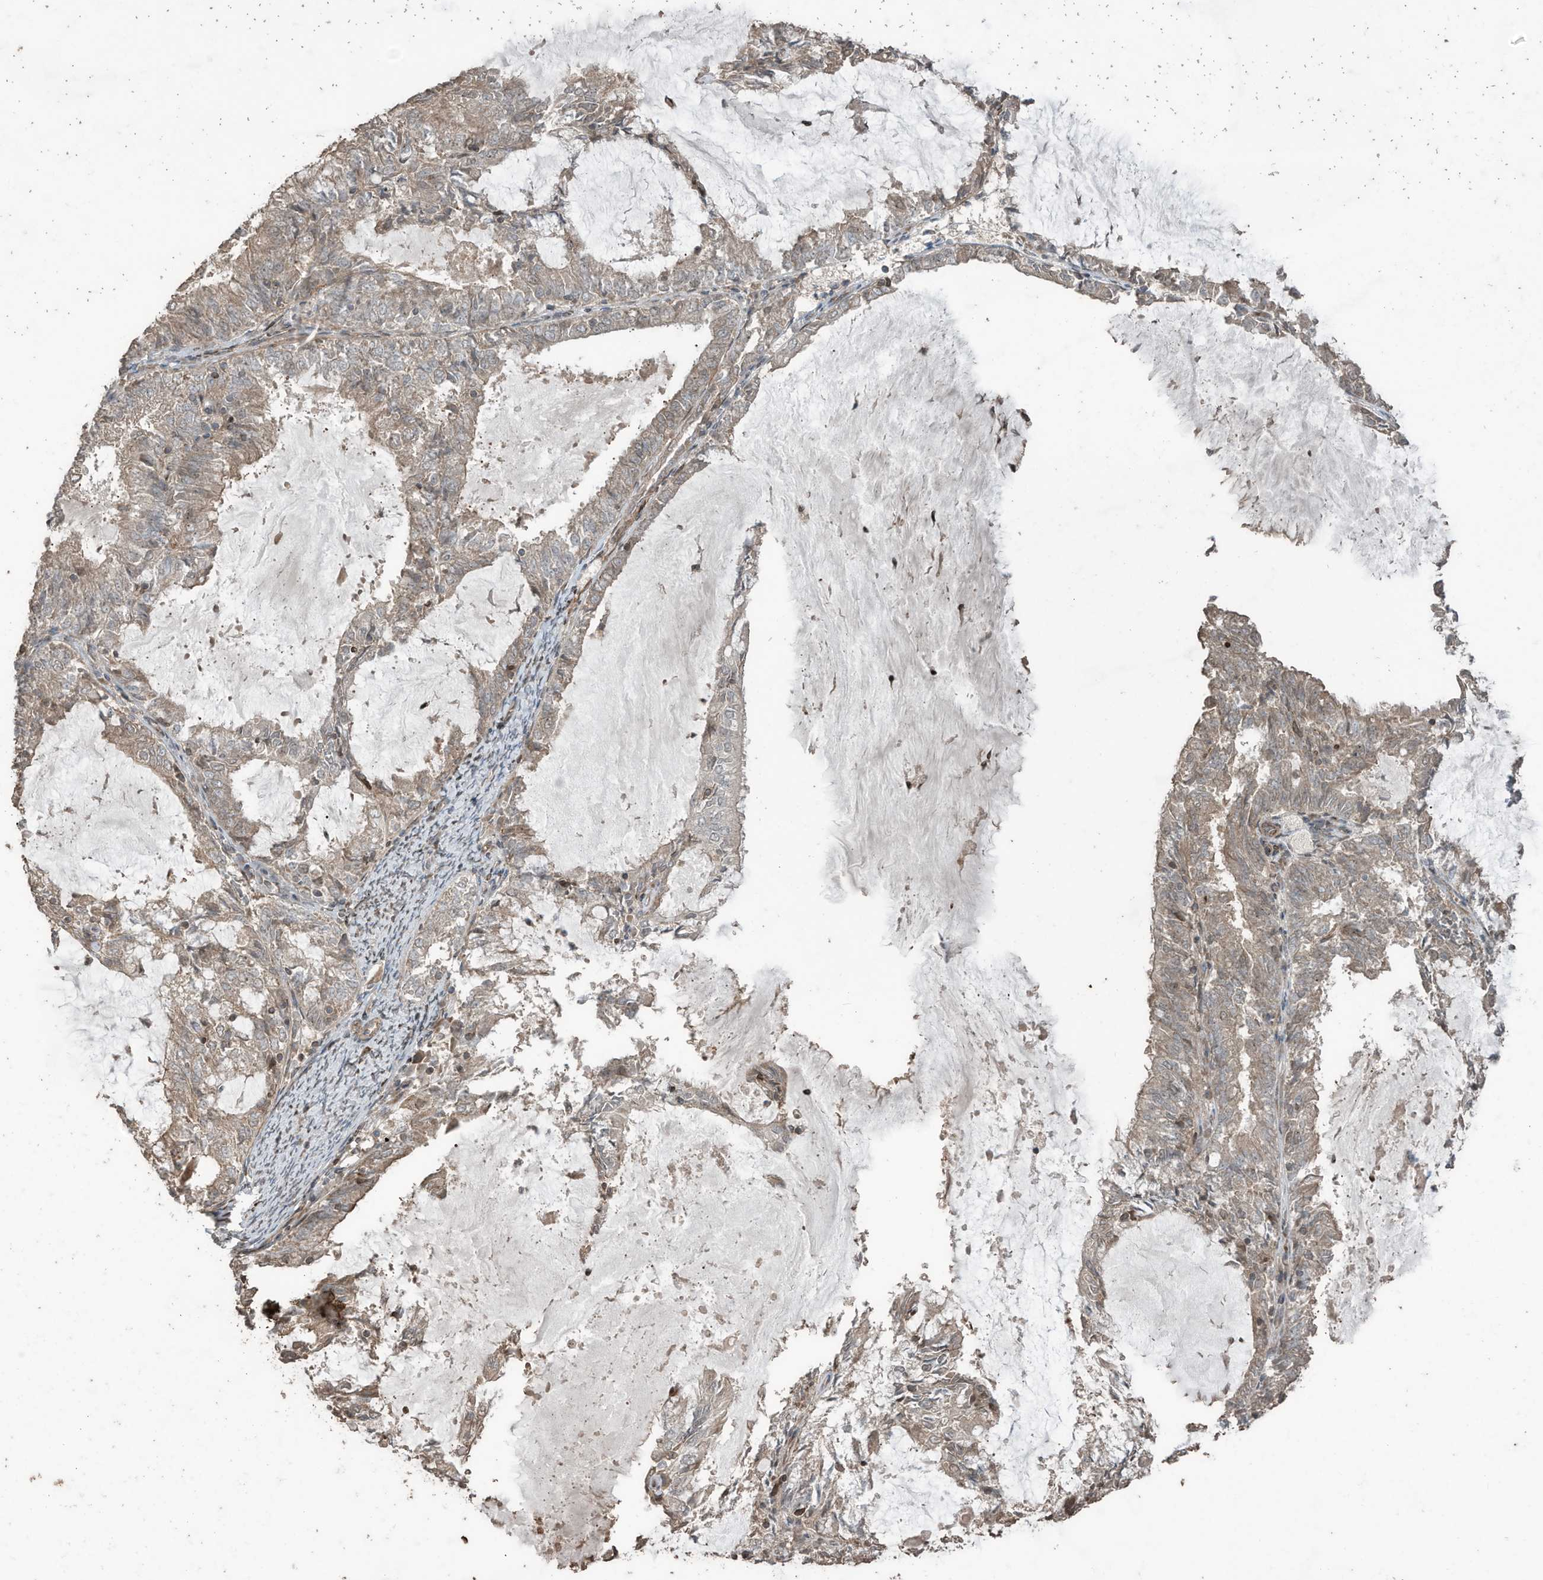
{"staining": {"intensity": "weak", "quantity": ">75%", "location": "cytoplasmic/membranous"}, "tissue": "endometrial cancer", "cell_type": "Tumor cells", "image_type": "cancer", "snomed": [{"axis": "morphology", "description": "Adenocarcinoma, NOS"}, {"axis": "topography", "description": "Endometrium"}], "caption": "DAB (3,3'-diaminobenzidine) immunohistochemical staining of endometrial adenocarcinoma reveals weak cytoplasmic/membranous protein staining in about >75% of tumor cells. The protein of interest is shown in brown color, while the nuclei are stained blue.", "gene": "ZNF653", "patient": {"sex": "female", "age": 57}}